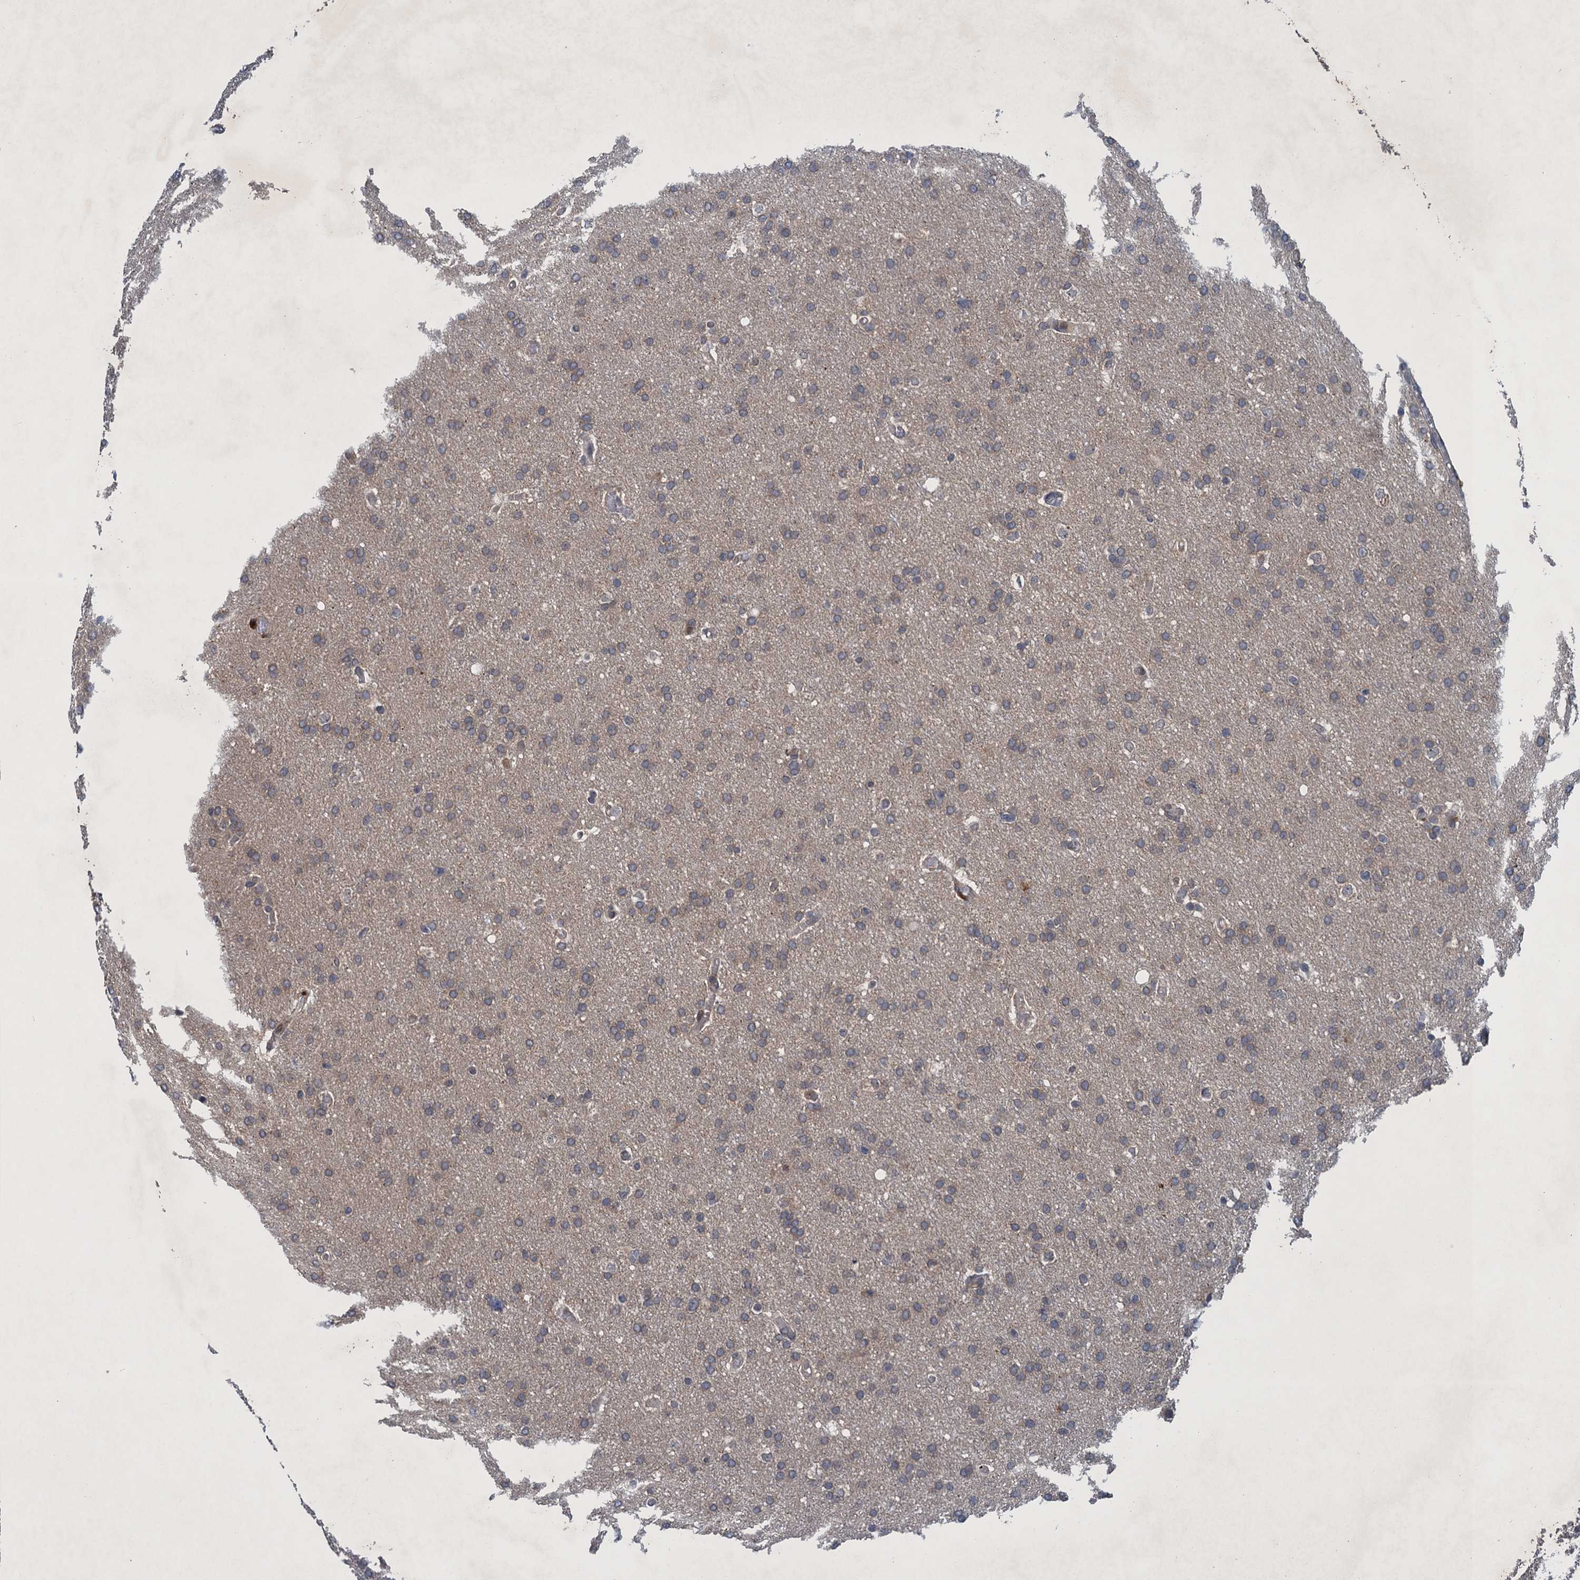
{"staining": {"intensity": "negative", "quantity": "none", "location": "none"}, "tissue": "glioma", "cell_type": "Tumor cells", "image_type": "cancer", "snomed": [{"axis": "morphology", "description": "Glioma, malignant, High grade"}, {"axis": "topography", "description": "Cerebral cortex"}], "caption": "Protein analysis of malignant glioma (high-grade) demonstrates no significant staining in tumor cells.", "gene": "RNF165", "patient": {"sex": "female", "age": 36}}